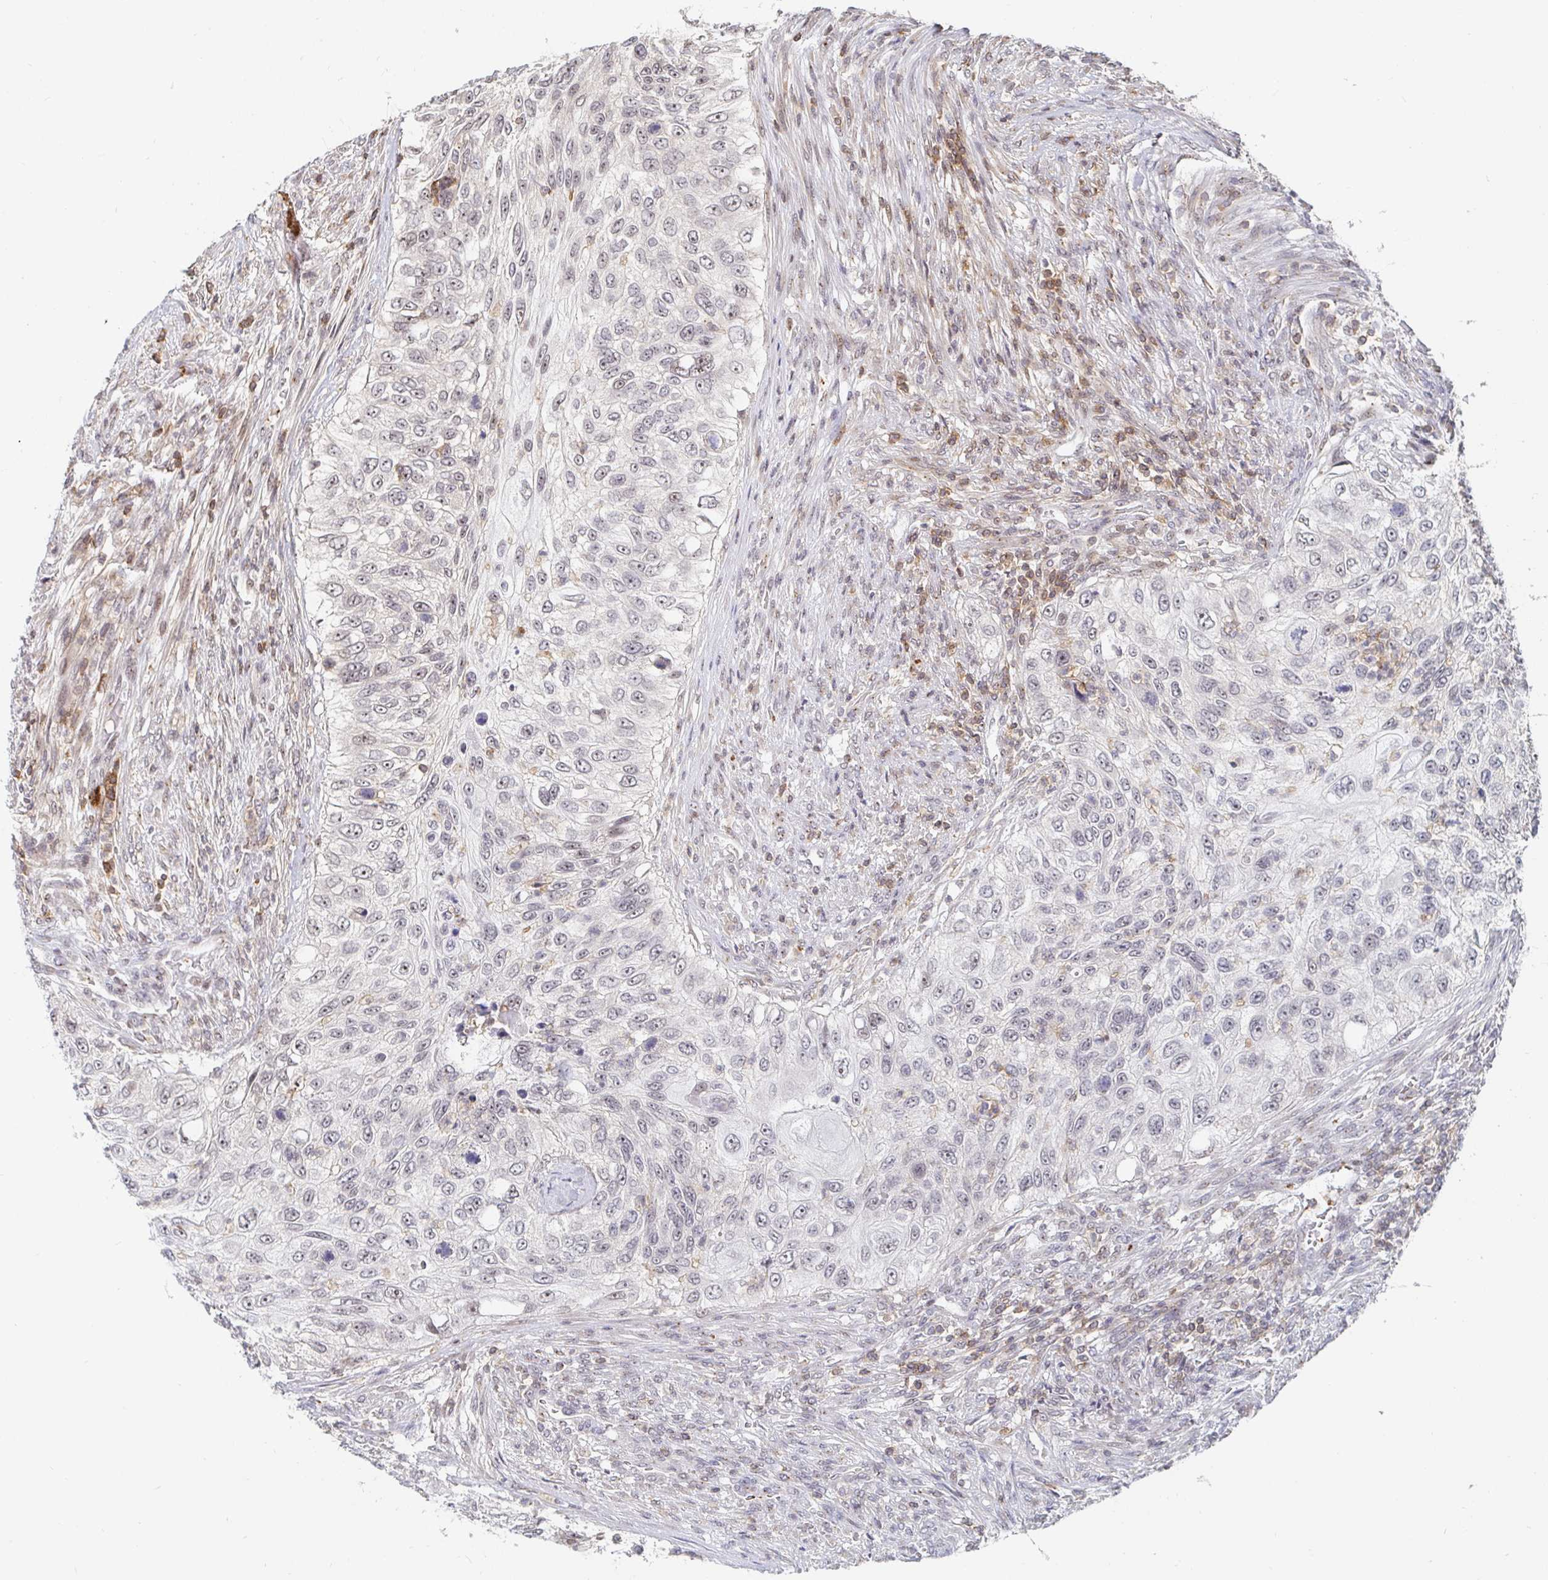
{"staining": {"intensity": "weak", "quantity": "<25%", "location": "nuclear"}, "tissue": "urothelial cancer", "cell_type": "Tumor cells", "image_type": "cancer", "snomed": [{"axis": "morphology", "description": "Urothelial carcinoma, High grade"}, {"axis": "topography", "description": "Urinary bladder"}], "caption": "Immunohistochemistry (IHC) histopathology image of neoplastic tissue: human urothelial cancer stained with DAB (3,3'-diaminobenzidine) exhibits no significant protein staining in tumor cells. The staining was performed using DAB to visualize the protein expression in brown, while the nuclei were stained in blue with hematoxylin (Magnification: 20x).", "gene": "CHD2", "patient": {"sex": "female", "age": 60}}